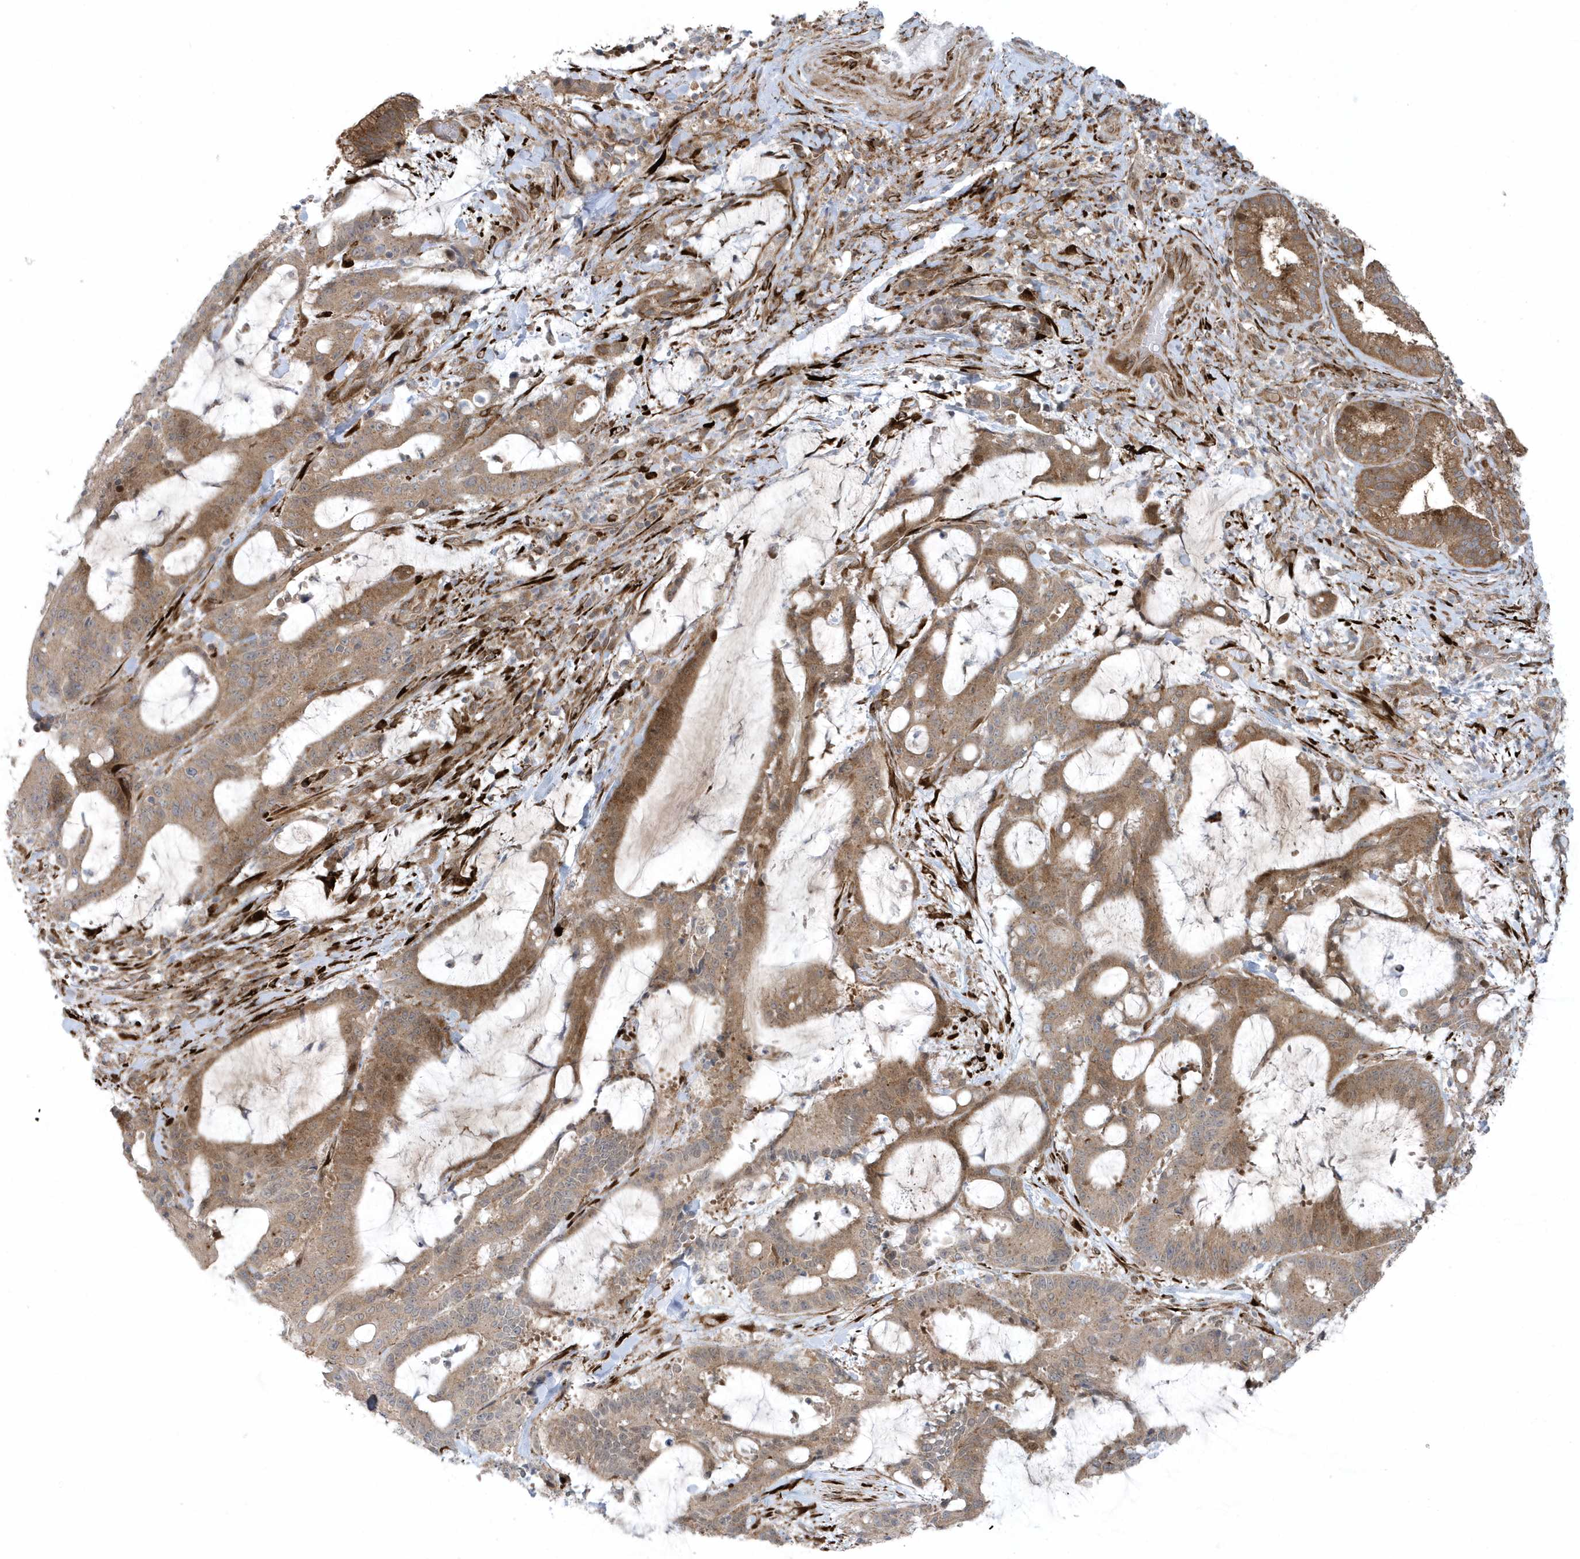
{"staining": {"intensity": "moderate", "quantity": ">75%", "location": "cytoplasmic/membranous"}, "tissue": "liver cancer", "cell_type": "Tumor cells", "image_type": "cancer", "snomed": [{"axis": "morphology", "description": "Normal tissue, NOS"}, {"axis": "morphology", "description": "Cholangiocarcinoma"}, {"axis": "topography", "description": "Liver"}, {"axis": "topography", "description": "Peripheral nerve tissue"}], "caption": "DAB immunohistochemical staining of liver cholangiocarcinoma displays moderate cytoplasmic/membranous protein positivity in approximately >75% of tumor cells.", "gene": "FAM98A", "patient": {"sex": "female", "age": 73}}